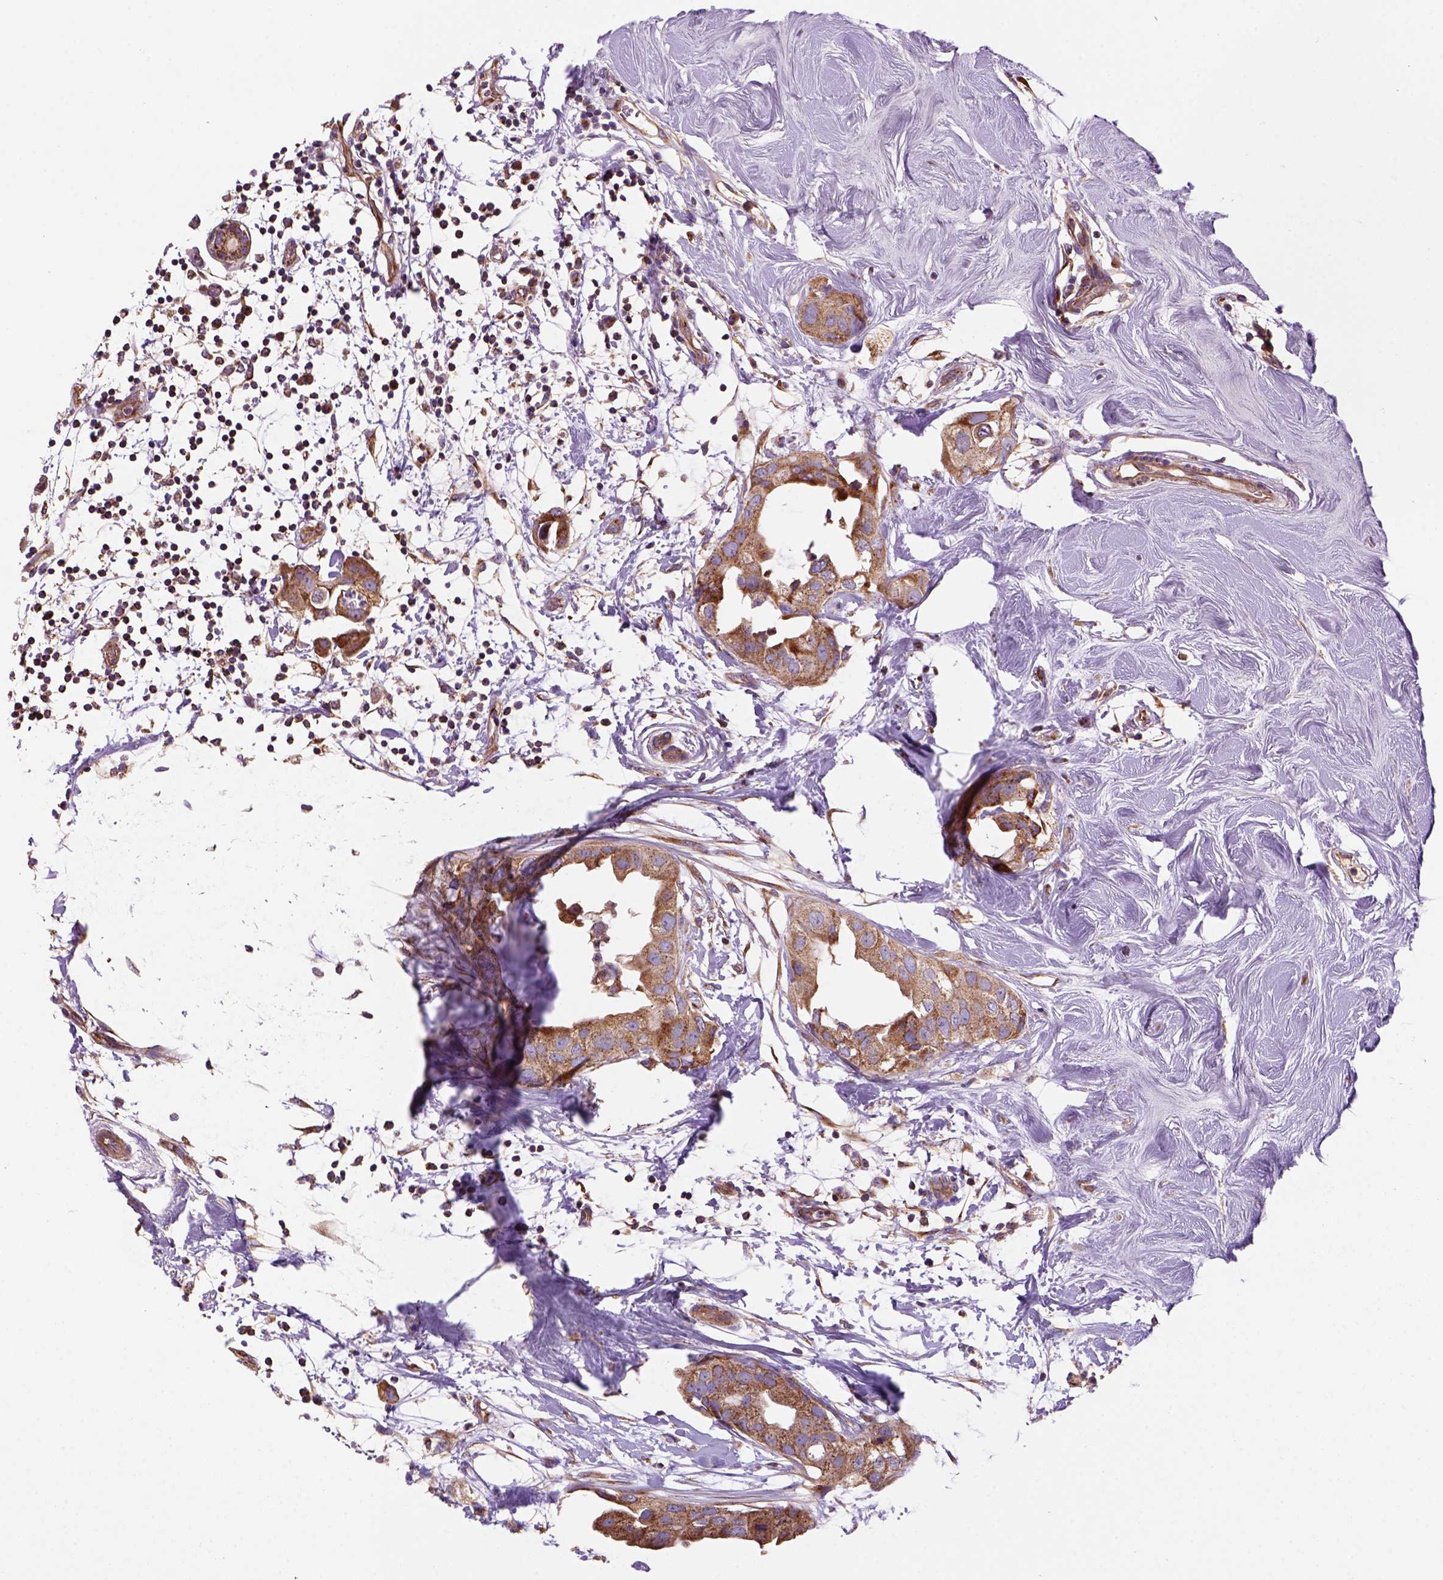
{"staining": {"intensity": "strong", "quantity": "<25%", "location": "cytoplasmic/membranous"}, "tissue": "breast cancer", "cell_type": "Tumor cells", "image_type": "cancer", "snomed": [{"axis": "morphology", "description": "Normal tissue, NOS"}, {"axis": "morphology", "description": "Duct carcinoma"}, {"axis": "topography", "description": "Breast"}], "caption": "Breast infiltrating ductal carcinoma was stained to show a protein in brown. There is medium levels of strong cytoplasmic/membranous staining in approximately <25% of tumor cells. Nuclei are stained in blue.", "gene": "WARS2", "patient": {"sex": "female", "age": 40}}